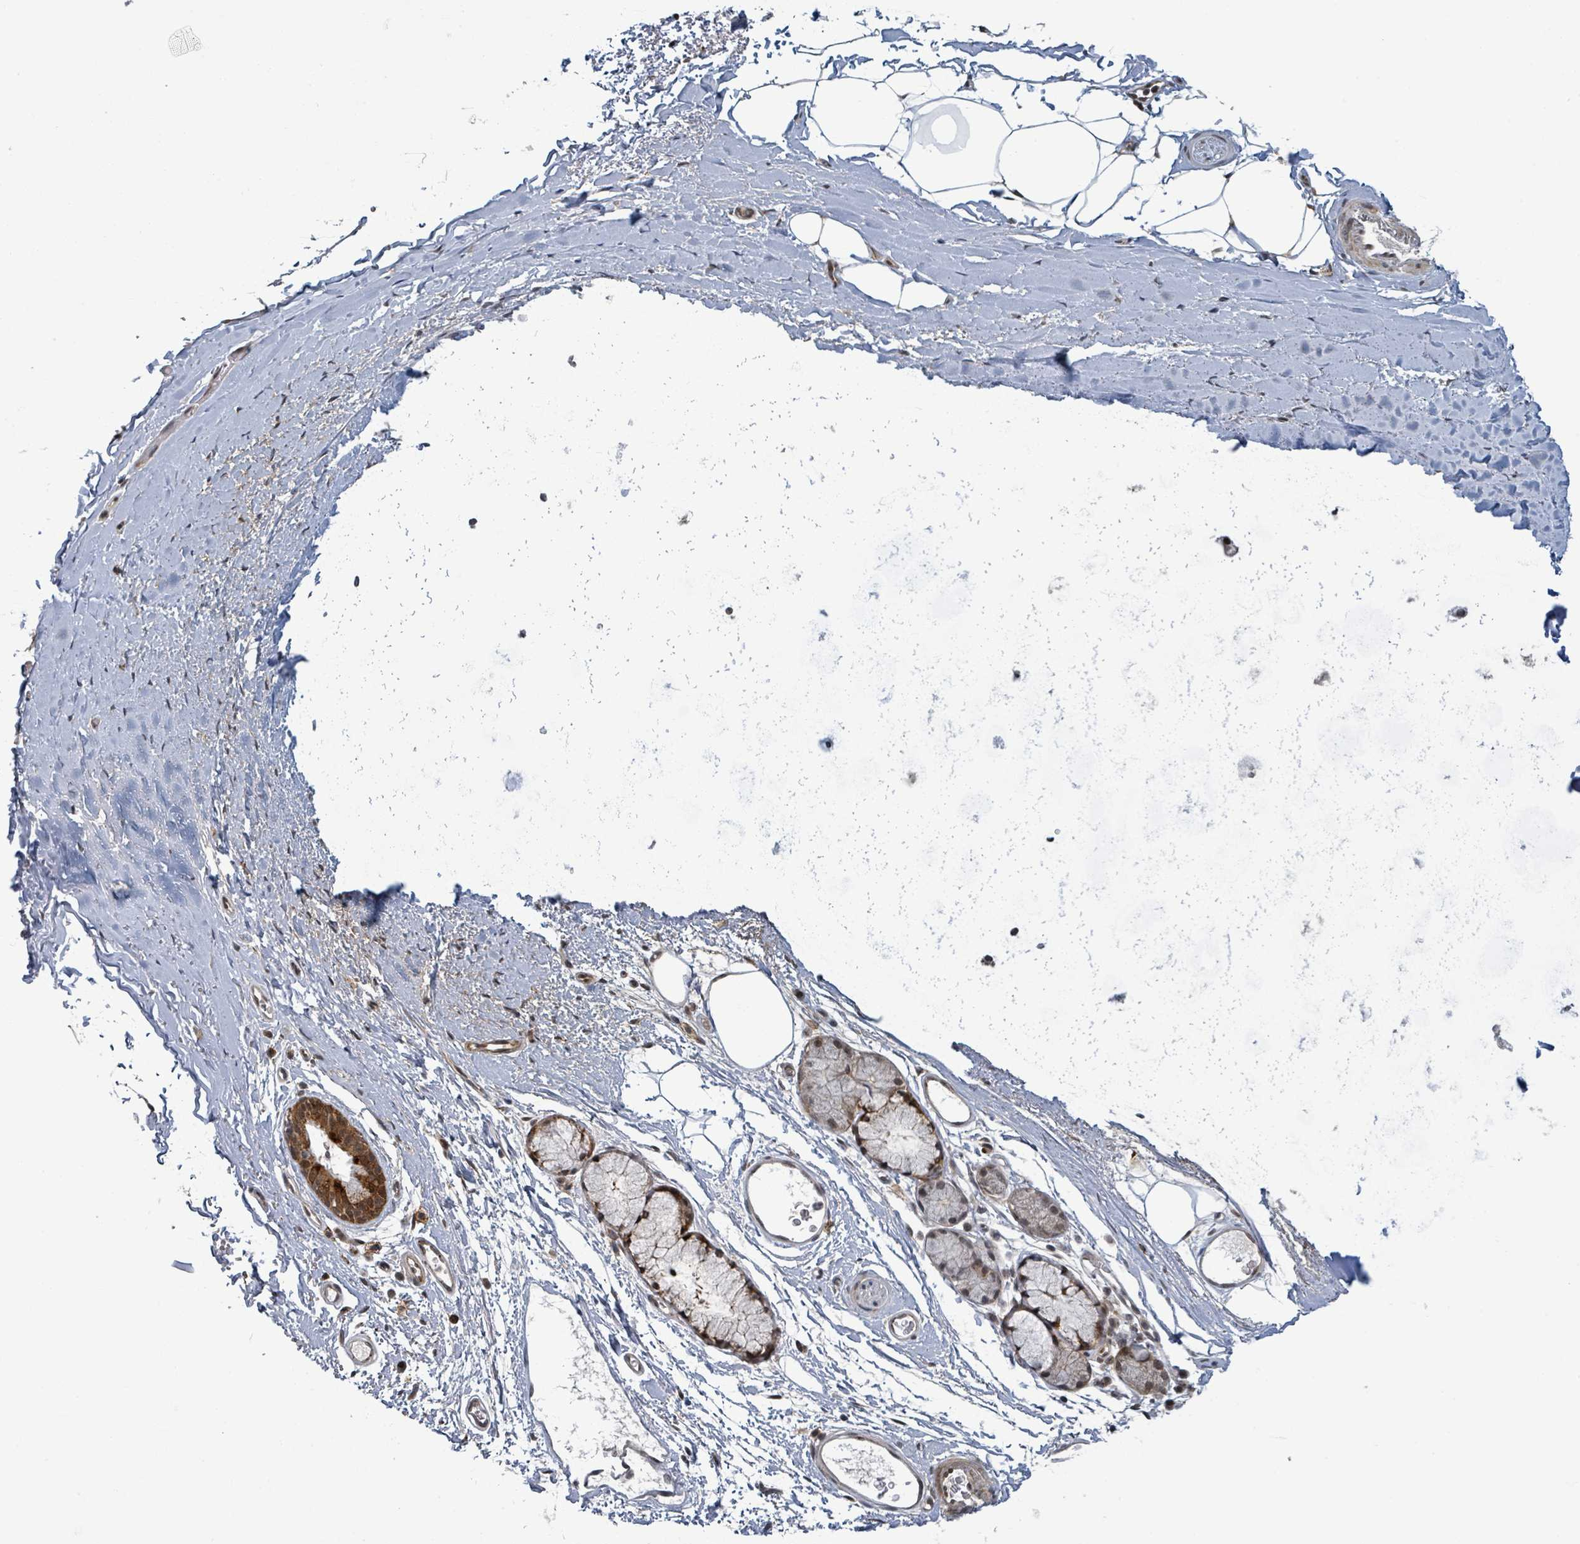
{"staining": {"intensity": "moderate", "quantity": "<25%", "location": "cytoplasmic/membranous"}, "tissue": "adipose tissue", "cell_type": "Adipocytes", "image_type": "normal", "snomed": [{"axis": "morphology", "description": "Normal tissue, NOS"}, {"axis": "topography", "description": "Cartilage tissue"}, {"axis": "topography", "description": "Bronchus"}], "caption": "DAB (3,3'-diaminobenzidine) immunohistochemical staining of unremarkable human adipose tissue shows moderate cytoplasmic/membranous protein expression in approximately <25% of adipocytes.", "gene": "GTF3C1", "patient": {"sex": "female", "age": 72}}